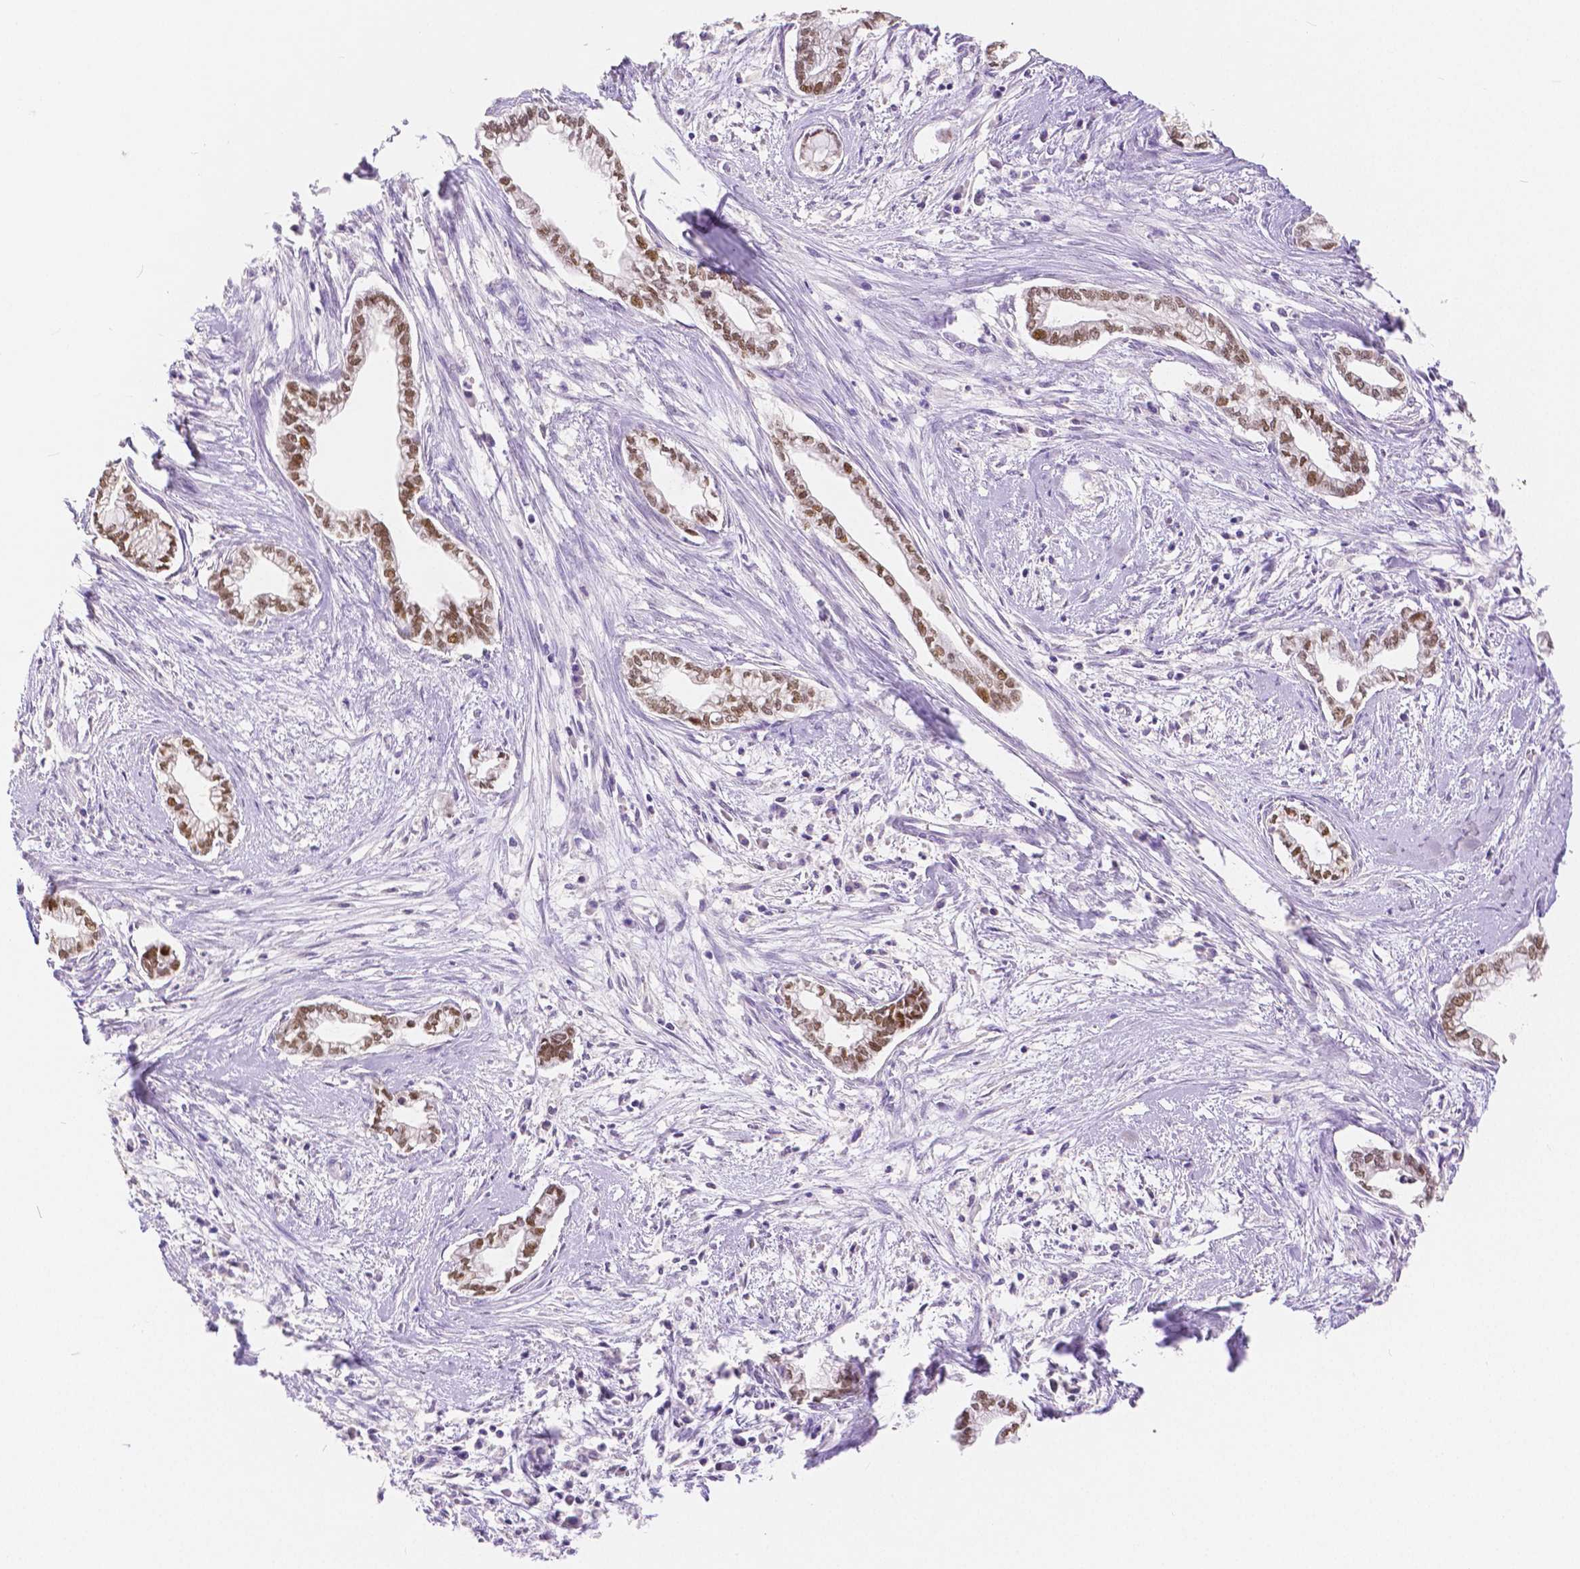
{"staining": {"intensity": "moderate", "quantity": ">75%", "location": "nuclear"}, "tissue": "cervical cancer", "cell_type": "Tumor cells", "image_type": "cancer", "snomed": [{"axis": "morphology", "description": "Adenocarcinoma, NOS"}, {"axis": "topography", "description": "Cervix"}], "caption": "Immunohistochemistry (IHC) photomicrograph of neoplastic tissue: human cervical cancer (adenocarcinoma) stained using IHC reveals medium levels of moderate protein expression localized specifically in the nuclear of tumor cells, appearing as a nuclear brown color.", "gene": "HNF1B", "patient": {"sex": "female", "age": 62}}